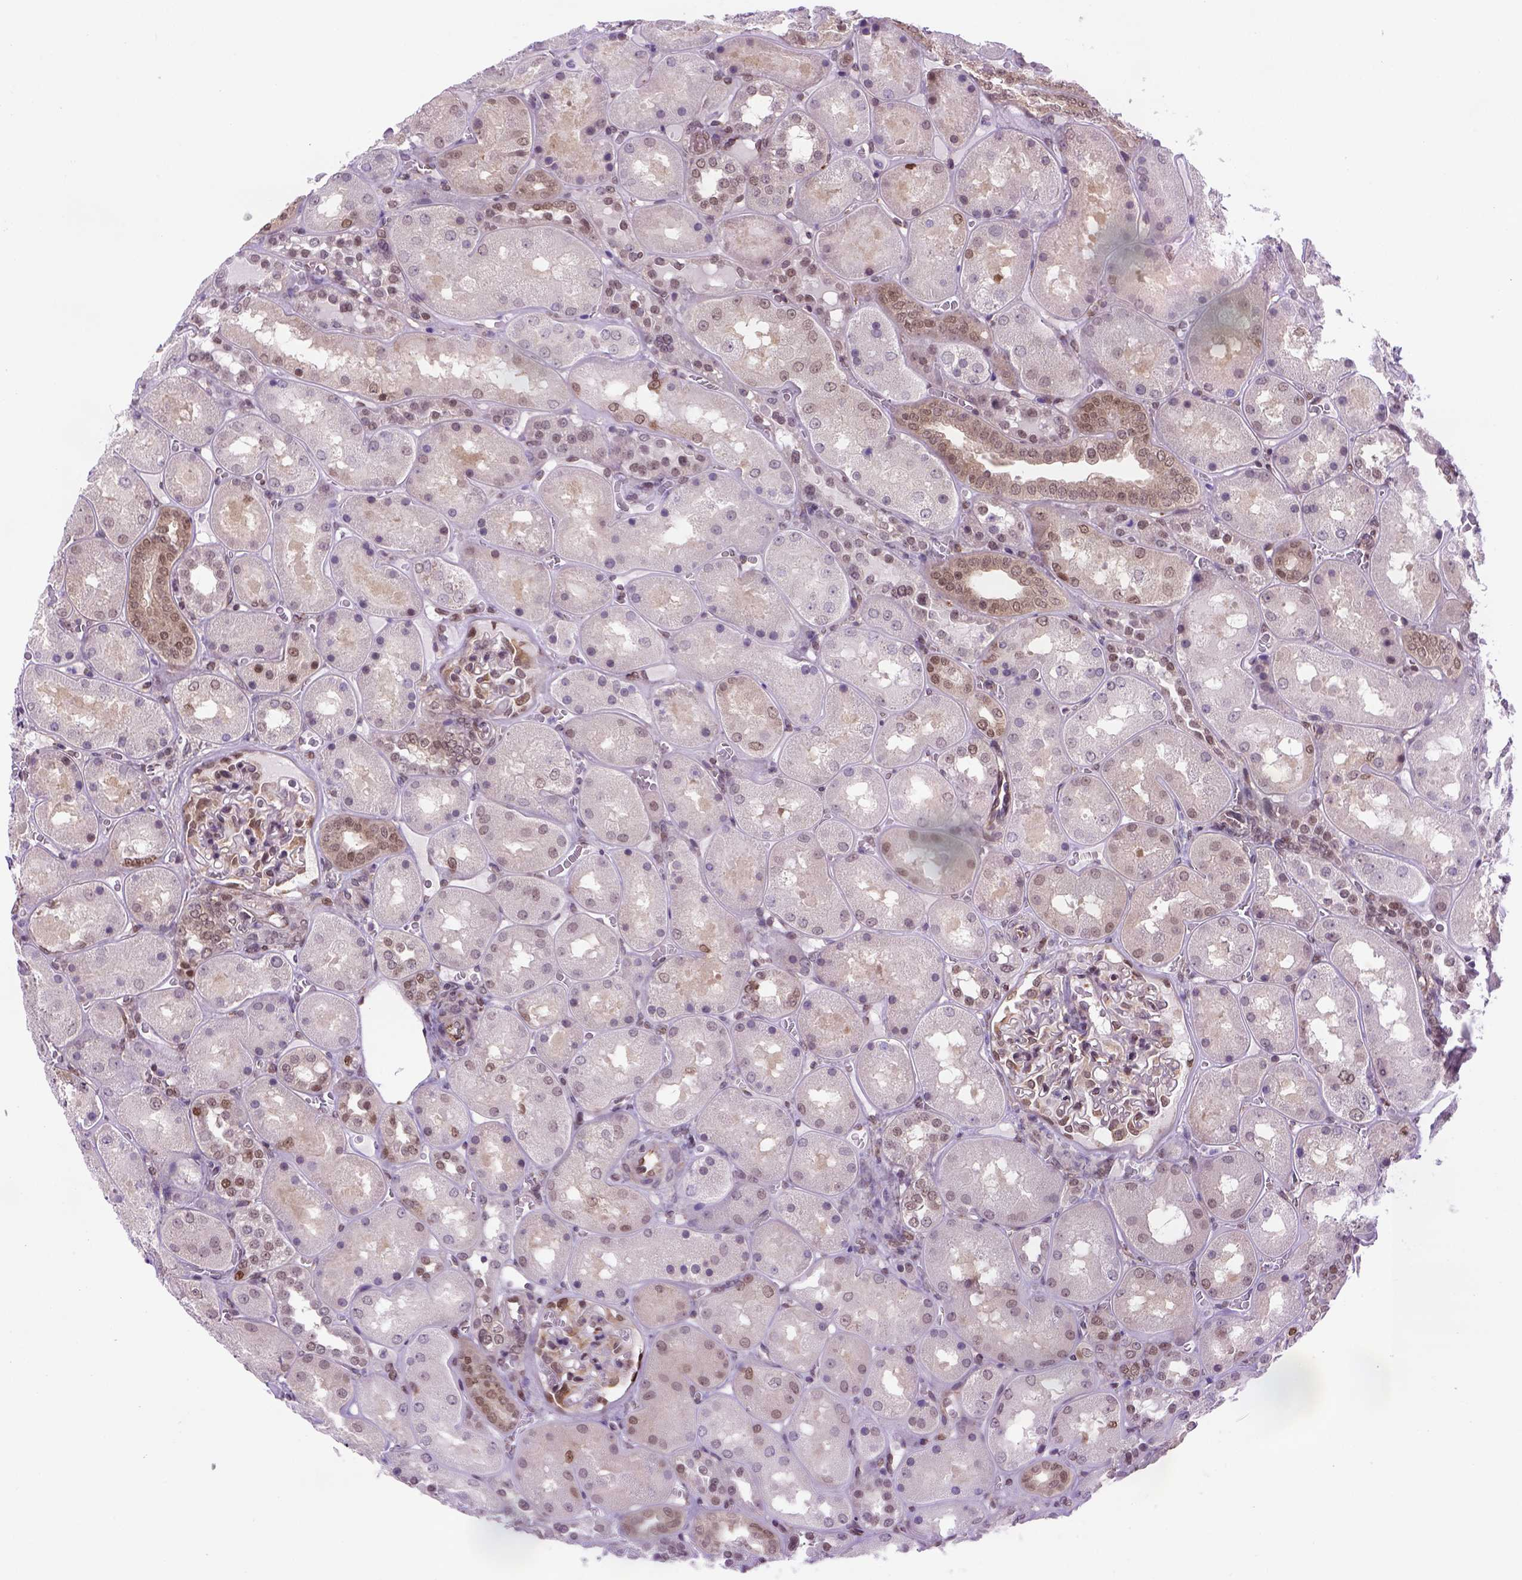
{"staining": {"intensity": "moderate", "quantity": "<25%", "location": "nuclear"}, "tissue": "kidney", "cell_type": "Cells in glomeruli", "image_type": "normal", "snomed": [{"axis": "morphology", "description": "Normal tissue, NOS"}, {"axis": "topography", "description": "Kidney"}], "caption": "This histopathology image displays normal kidney stained with immunohistochemistry to label a protein in brown. The nuclear of cells in glomeruli show moderate positivity for the protein. Nuclei are counter-stained blue.", "gene": "MGMT", "patient": {"sex": "male", "age": 73}}